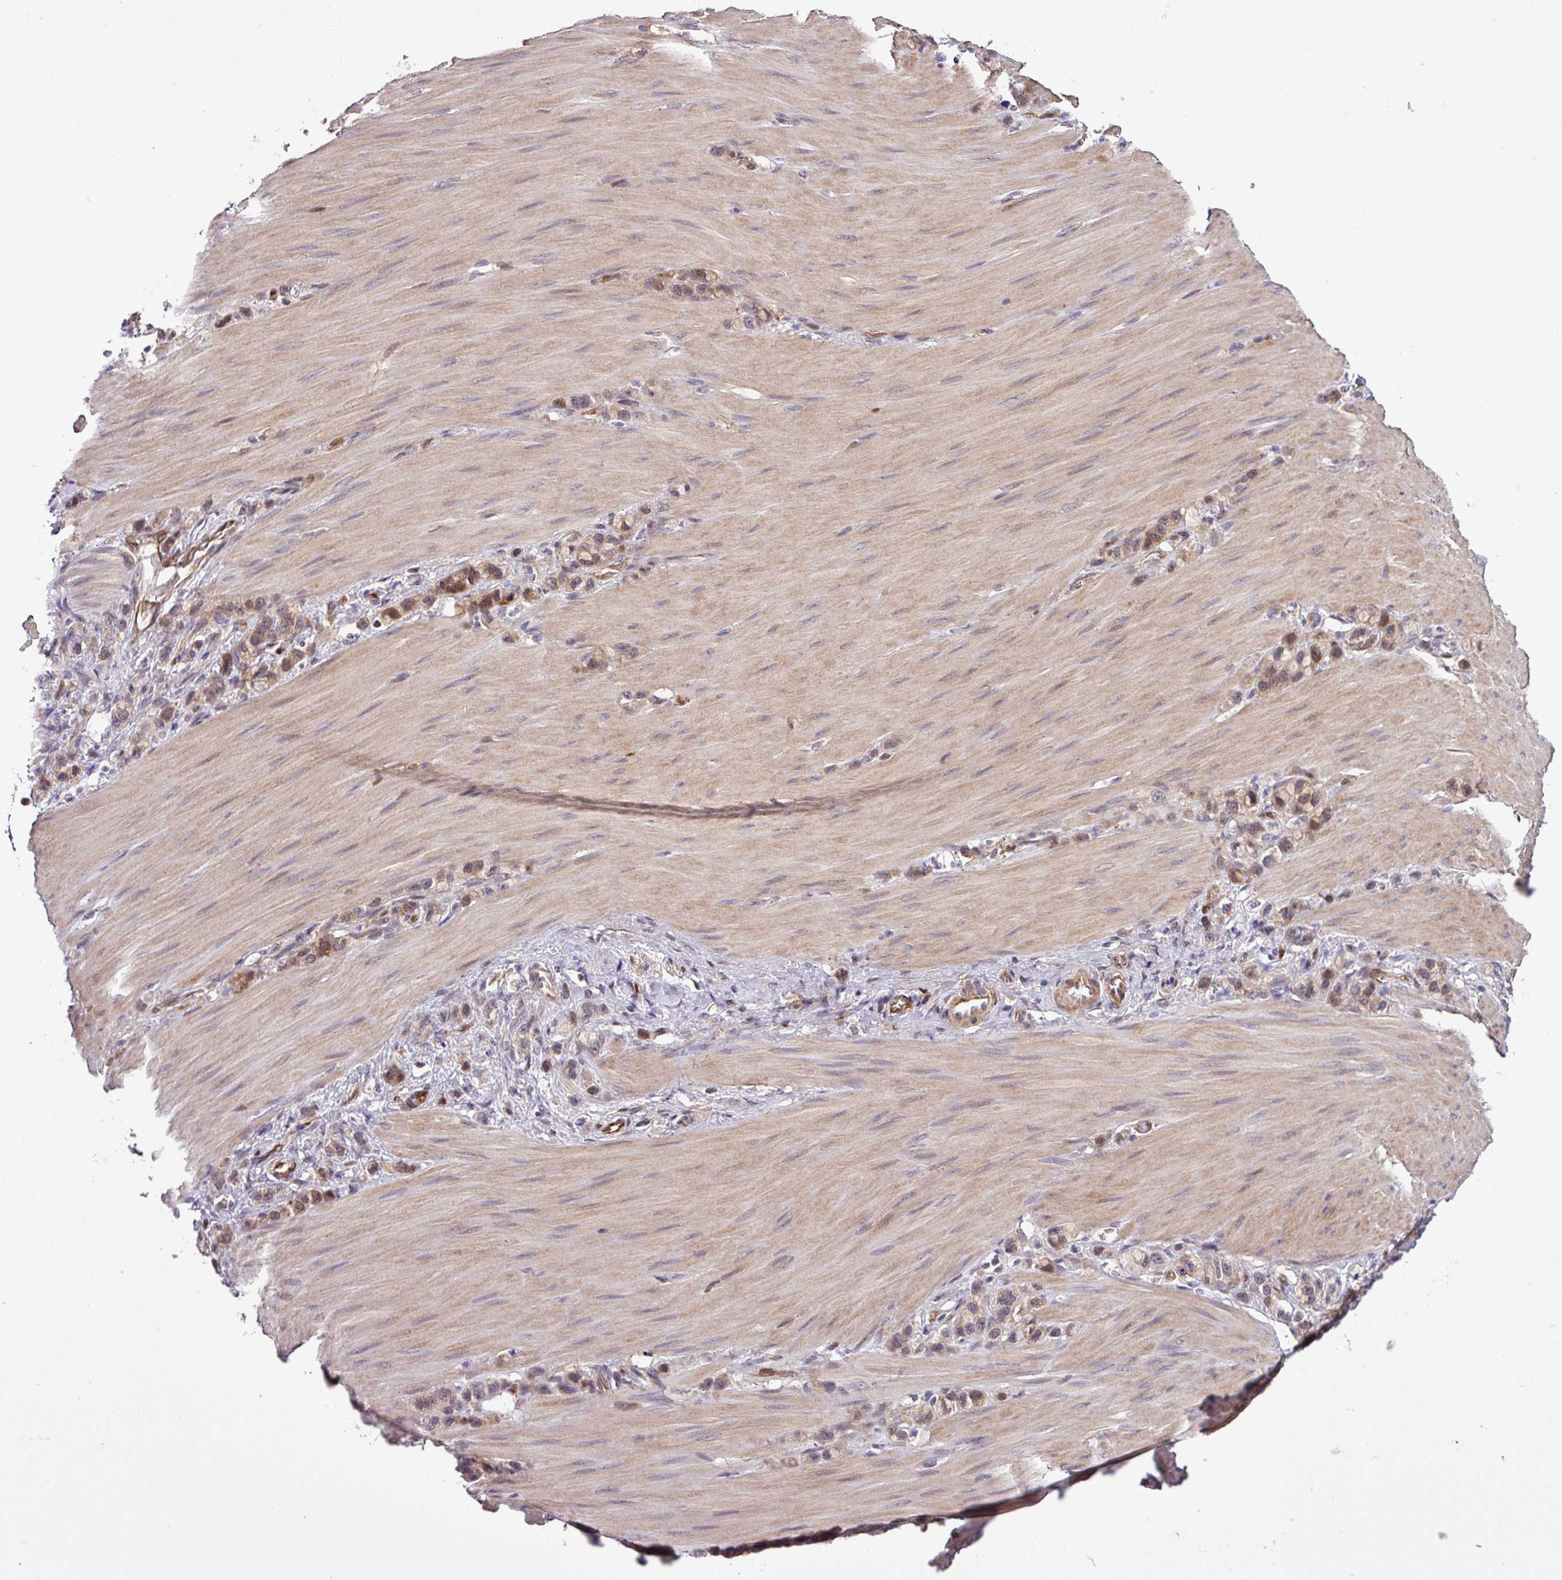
{"staining": {"intensity": "moderate", "quantity": ">75%", "location": "cytoplasmic/membranous,nuclear"}, "tissue": "stomach cancer", "cell_type": "Tumor cells", "image_type": "cancer", "snomed": [{"axis": "morphology", "description": "Adenocarcinoma, NOS"}, {"axis": "topography", "description": "Stomach"}], "caption": "Protein positivity by immunohistochemistry displays moderate cytoplasmic/membranous and nuclear expression in about >75% of tumor cells in adenocarcinoma (stomach).", "gene": "CARHSP1", "patient": {"sex": "female", "age": 65}}